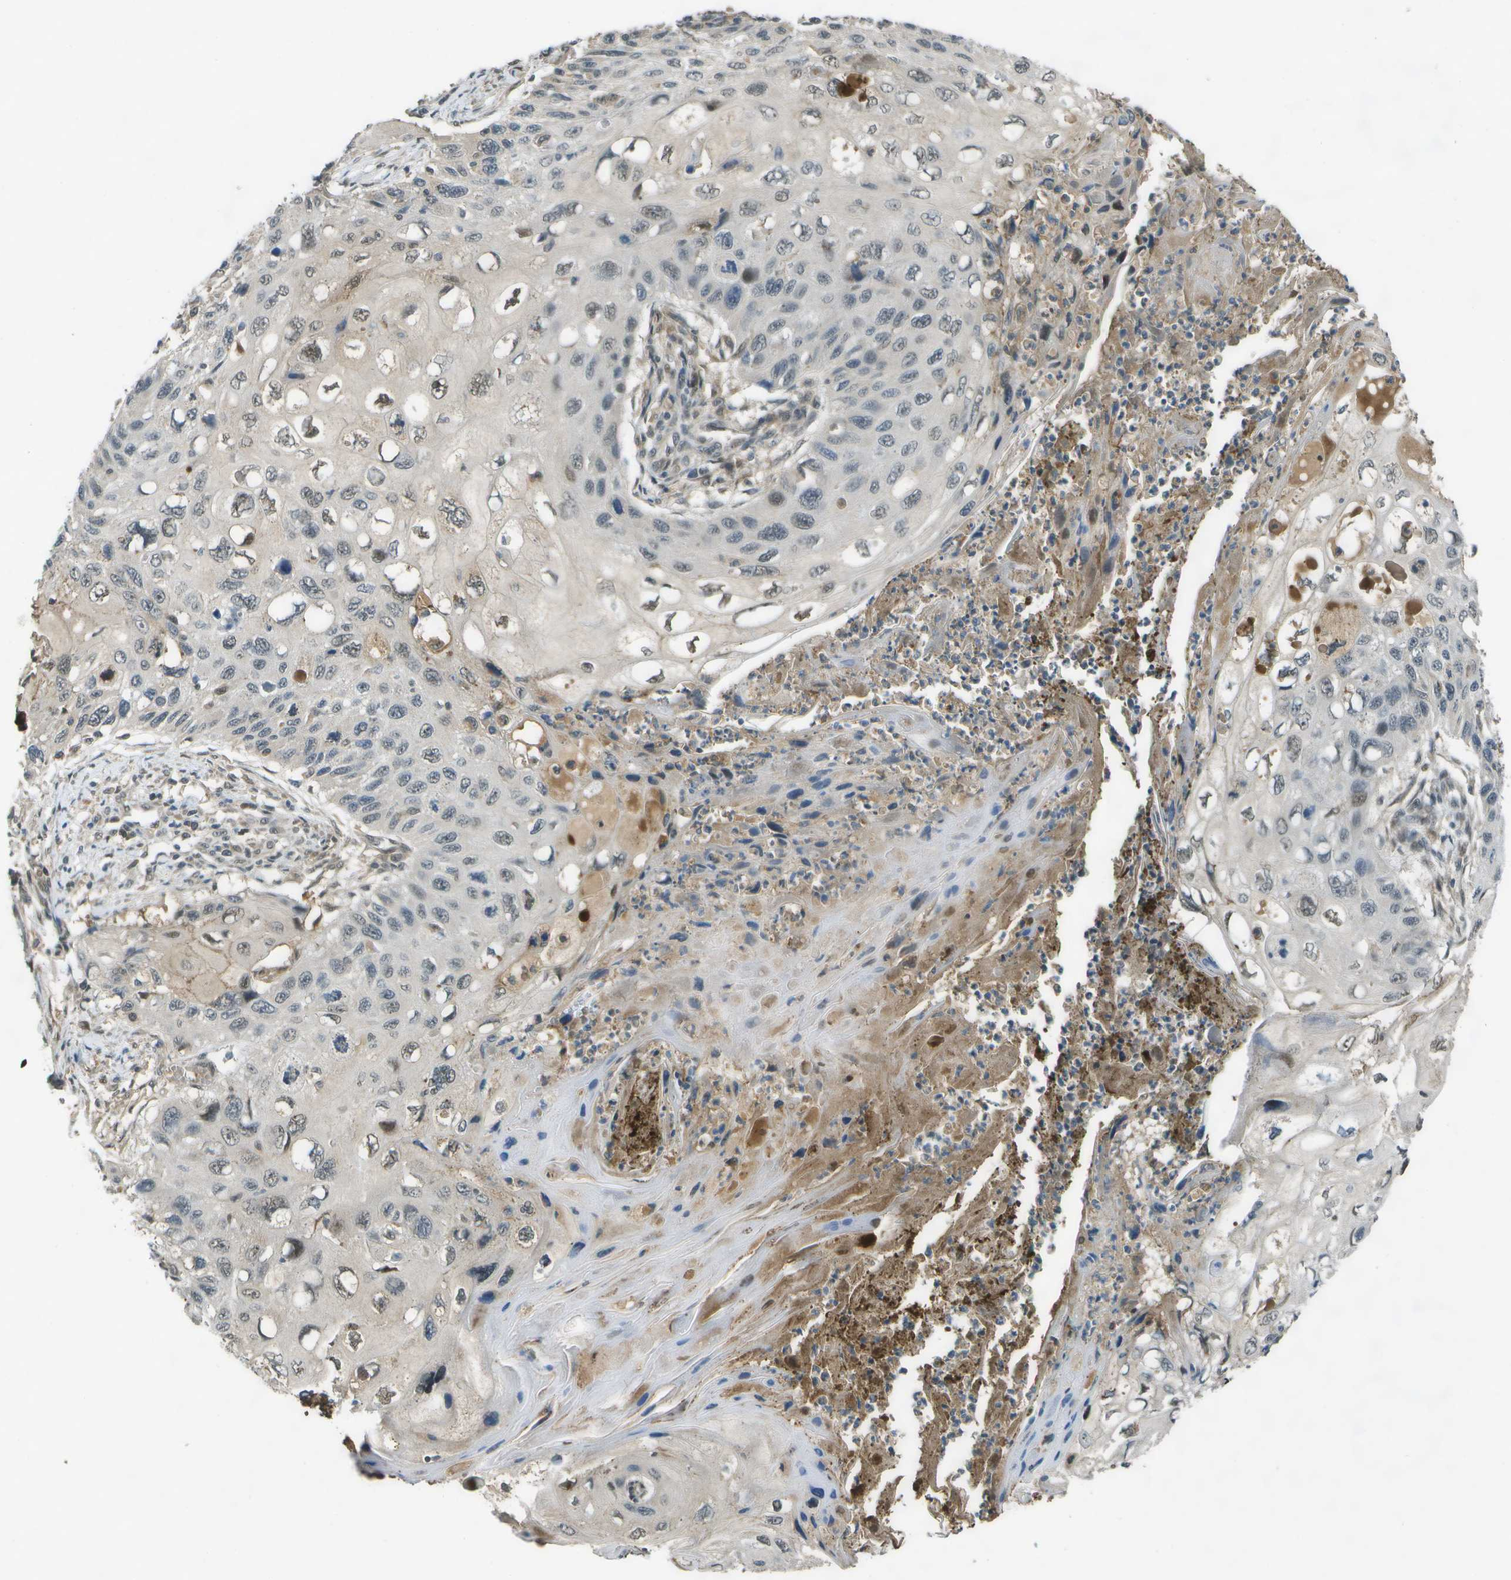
{"staining": {"intensity": "weak", "quantity": "<25%", "location": "nuclear"}, "tissue": "cervical cancer", "cell_type": "Tumor cells", "image_type": "cancer", "snomed": [{"axis": "morphology", "description": "Squamous cell carcinoma, NOS"}, {"axis": "topography", "description": "Cervix"}], "caption": "An image of human cervical squamous cell carcinoma is negative for staining in tumor cells.", "gene": "GANC", "patient": {"sex": "female", "age": 70}}